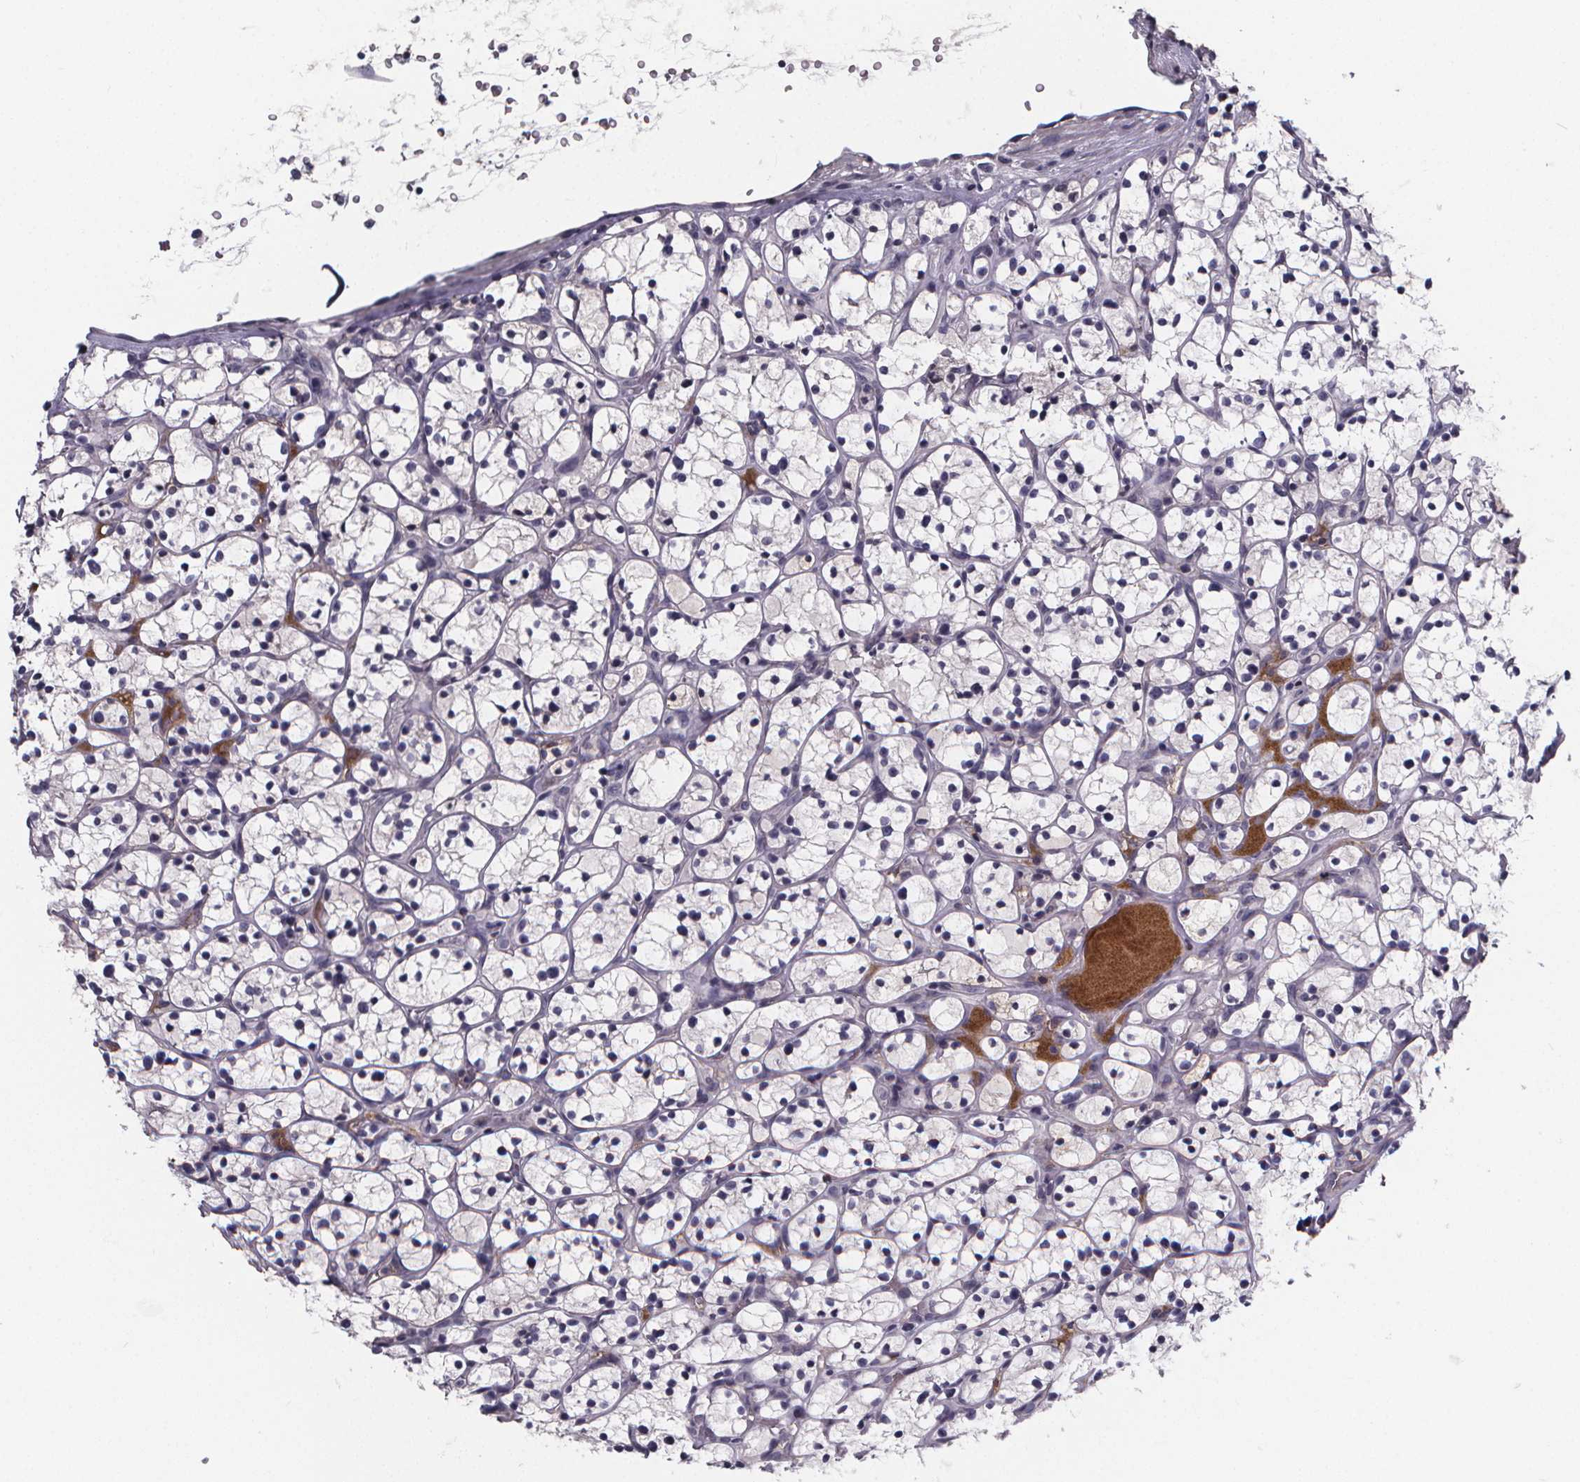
{"staining": {"intensity": "negative", "quantity": "none", "location": "none"}, "tissue": "renal cancer", "cell_type": "Tumor cells", "image_type": "cancer", "snomed": [{"axis": "morphology", "description": "Adenocarcinoma, NOS"}, {"axis": "topography", "description": "Kidney"}], "caption": "Renal cancer (adenocarcinoma) stained for a protein using IHC shows no expression tumor cells.", "gene": "AGT", "patient": {"sex": "female", "age": 64}}